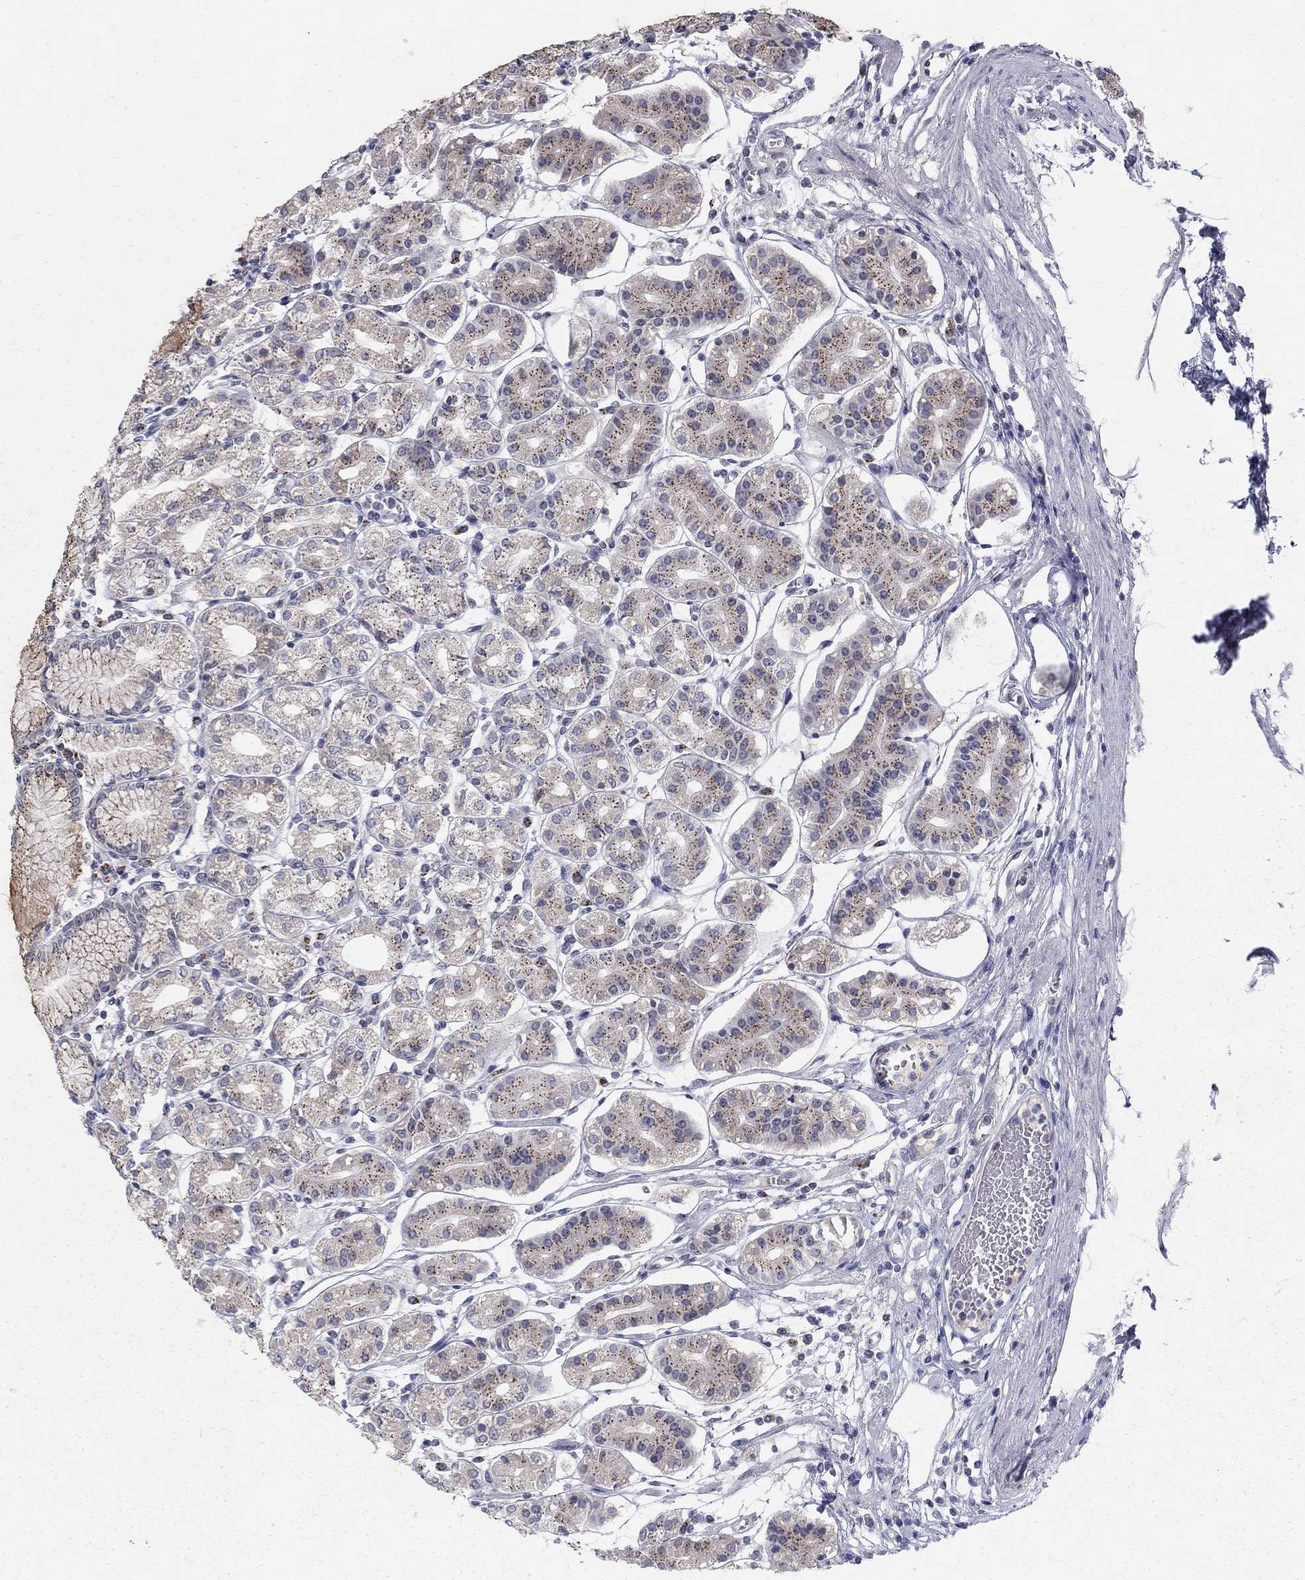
{"staining": {"intensity": "moderate", "quantity": "25%-75%", "location": "cytoplasmic/membranous"}, "tissue": "stomach", "cell_type": "Glandular cells", "image_type": "normal", "snomed": [{"axis": "morphology", "description": "Normal tissue, NOS"}, {"axis": "topography", "description": "Skeletal muscle"}, {"axis": "topography", "description": "Stomach"}], "caption": "This image demonstrates normal stomach stained with IHC to label a protein in brown. The cytoplasmic/membranous of glandular cells show moderate positivity for the protein. Nuclei are counter-stained blue.", "gene": "PANK3", "patient": {"sex": "female", "age": 57}}